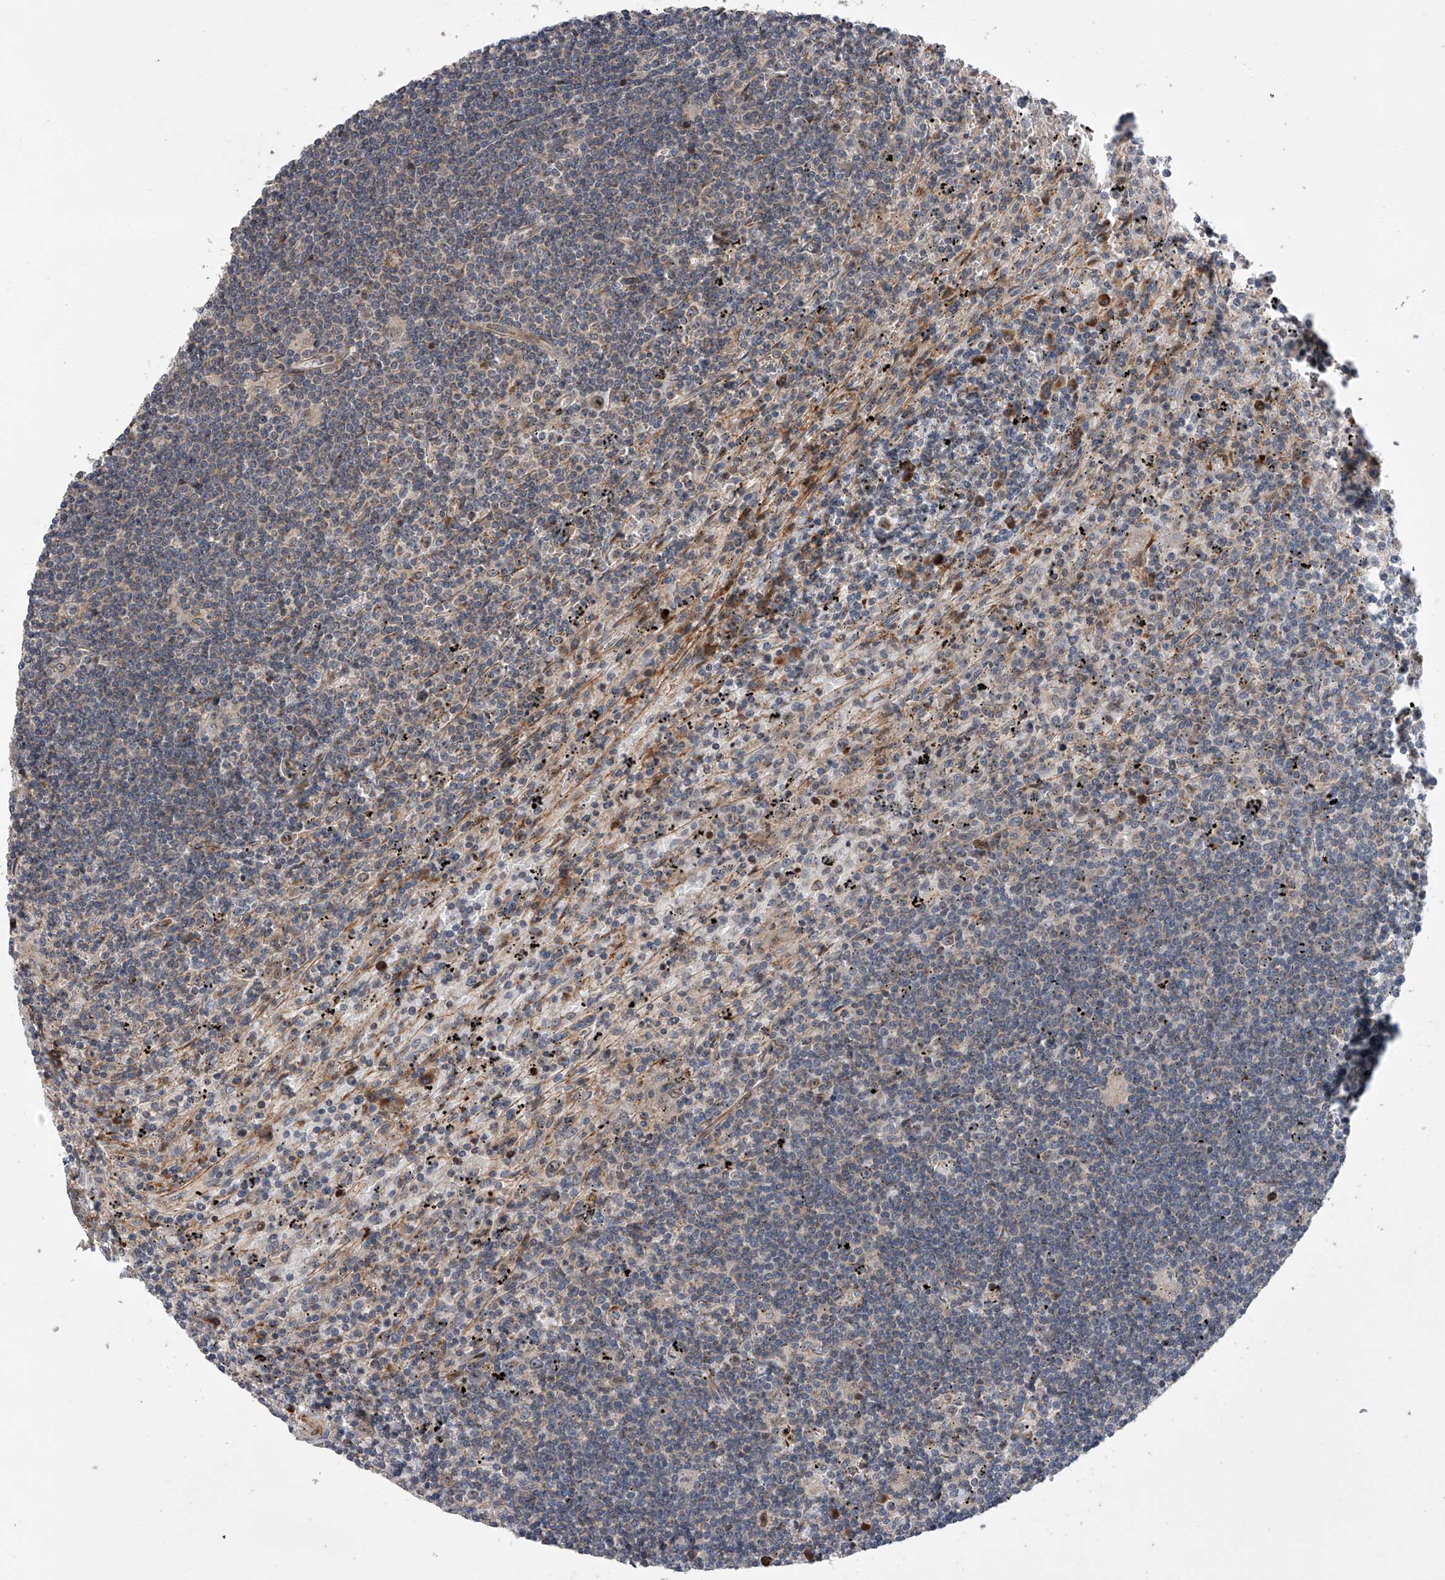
{"staining": {"intensity": "negative", "quantity": "none", "location": "none"}, "tissue": "lymphoma", "cell_type": "Tumor cells", "image_type": "cancer", "snomed": [{"axis": "morphology", "description": "Malignant lymphoma, non-Hodgkin's type, Low grade"}, {"axis": "topography", "description": "Spleen"}], "caption": "Immunohistochemistry of human low-grade malignant lymphoma, non-Hodgkin's type displays no expression in tumor cells.", "gene": "DLGAP2", "patient": {"sex": "male", "age": 76}}